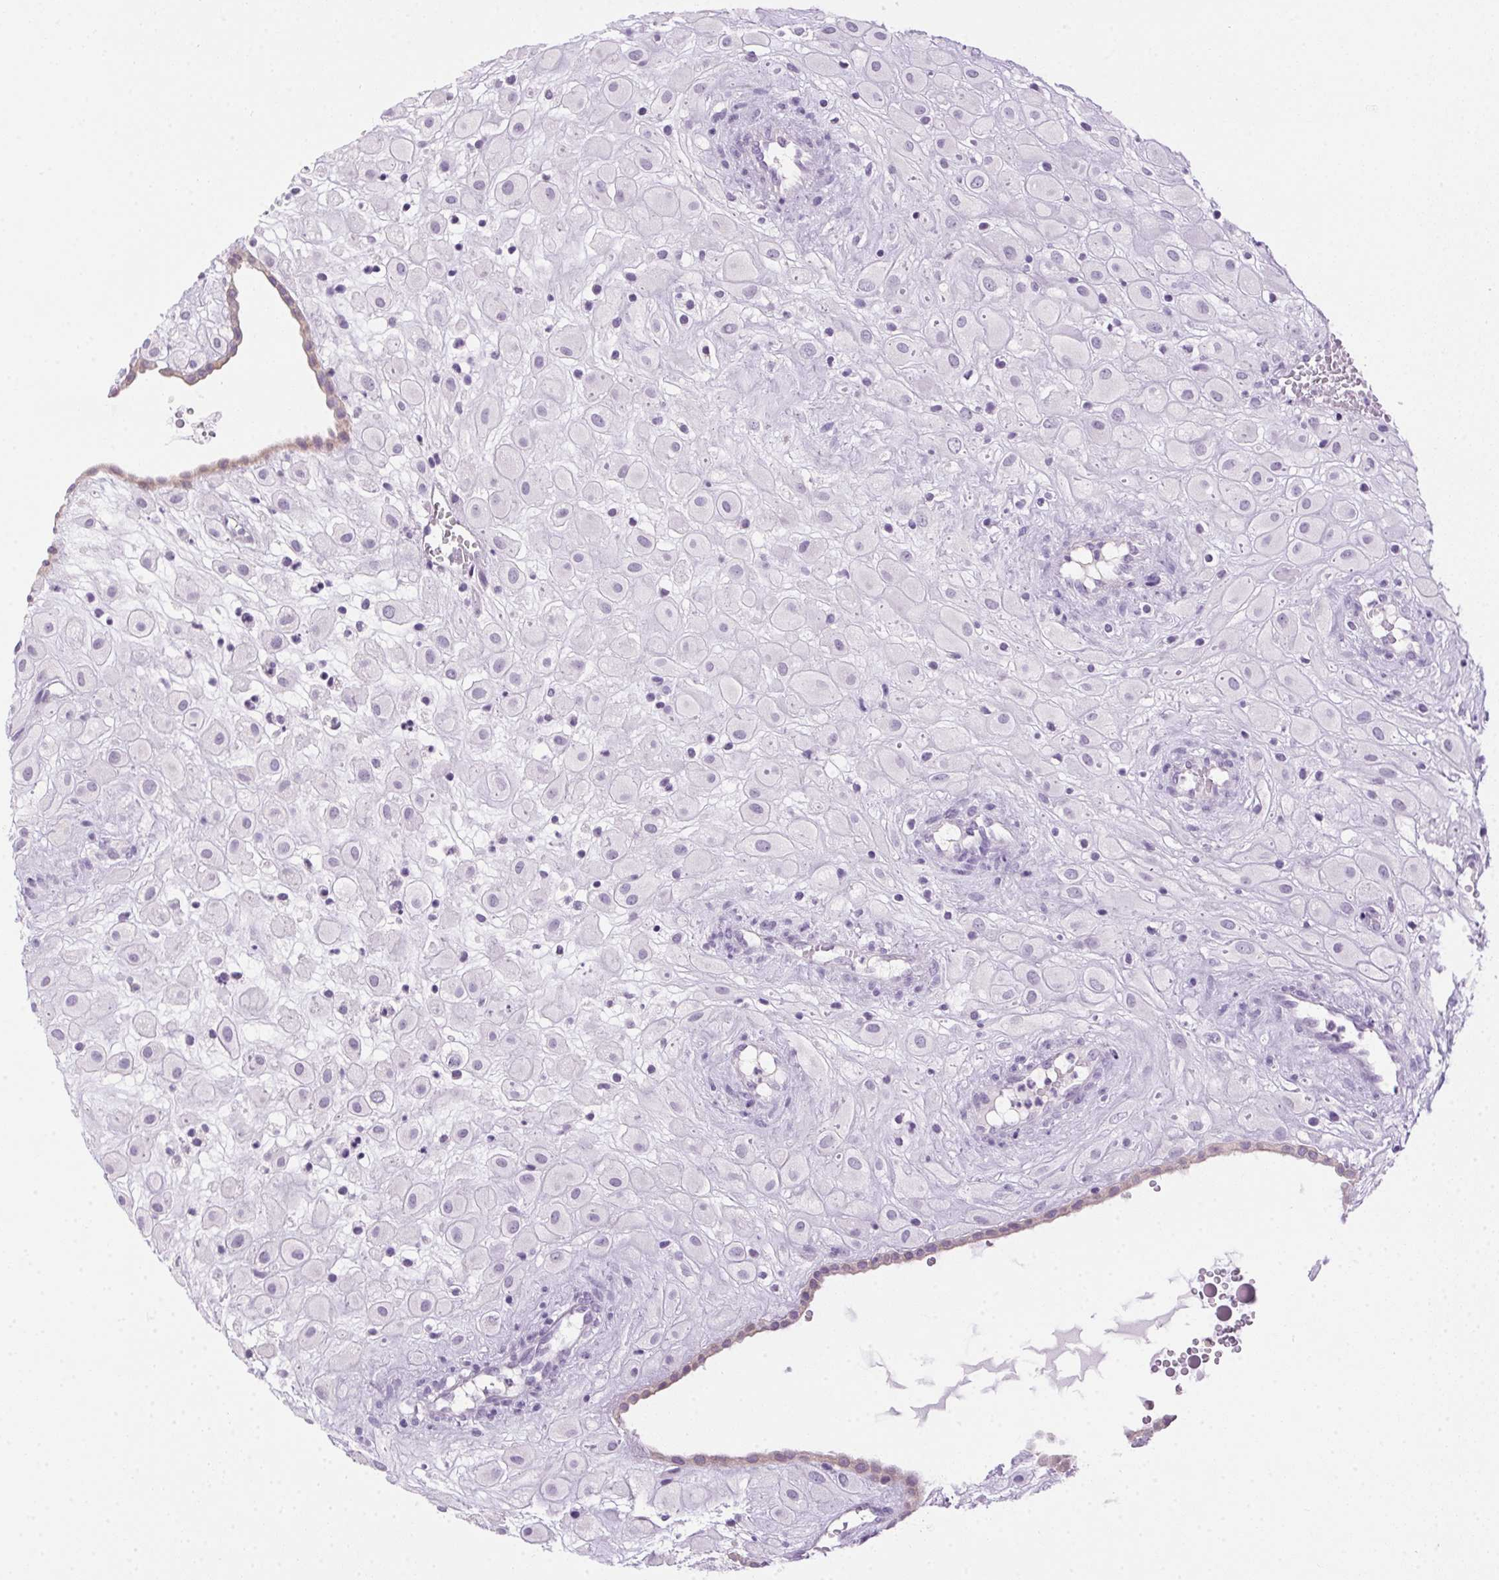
{"staining": {"intensity": "negative", "quantity": "none", "location": "none"}, "tissue": "placenta", "cell_type": "Decidual cells", "image_type": "normal", "snomed": [{"axis": "morphology", "description": "Normal tissue, NOS"}, {"axis": "topography", "description": "Placenta"}], "caption": "Immunohistochemical staining of normal human placenta reveals no significant positivity in decidual cells. Nuclei are stained in blue.", "gene": "POPDC2", "patient": {"sex": "female", "age": 24}}